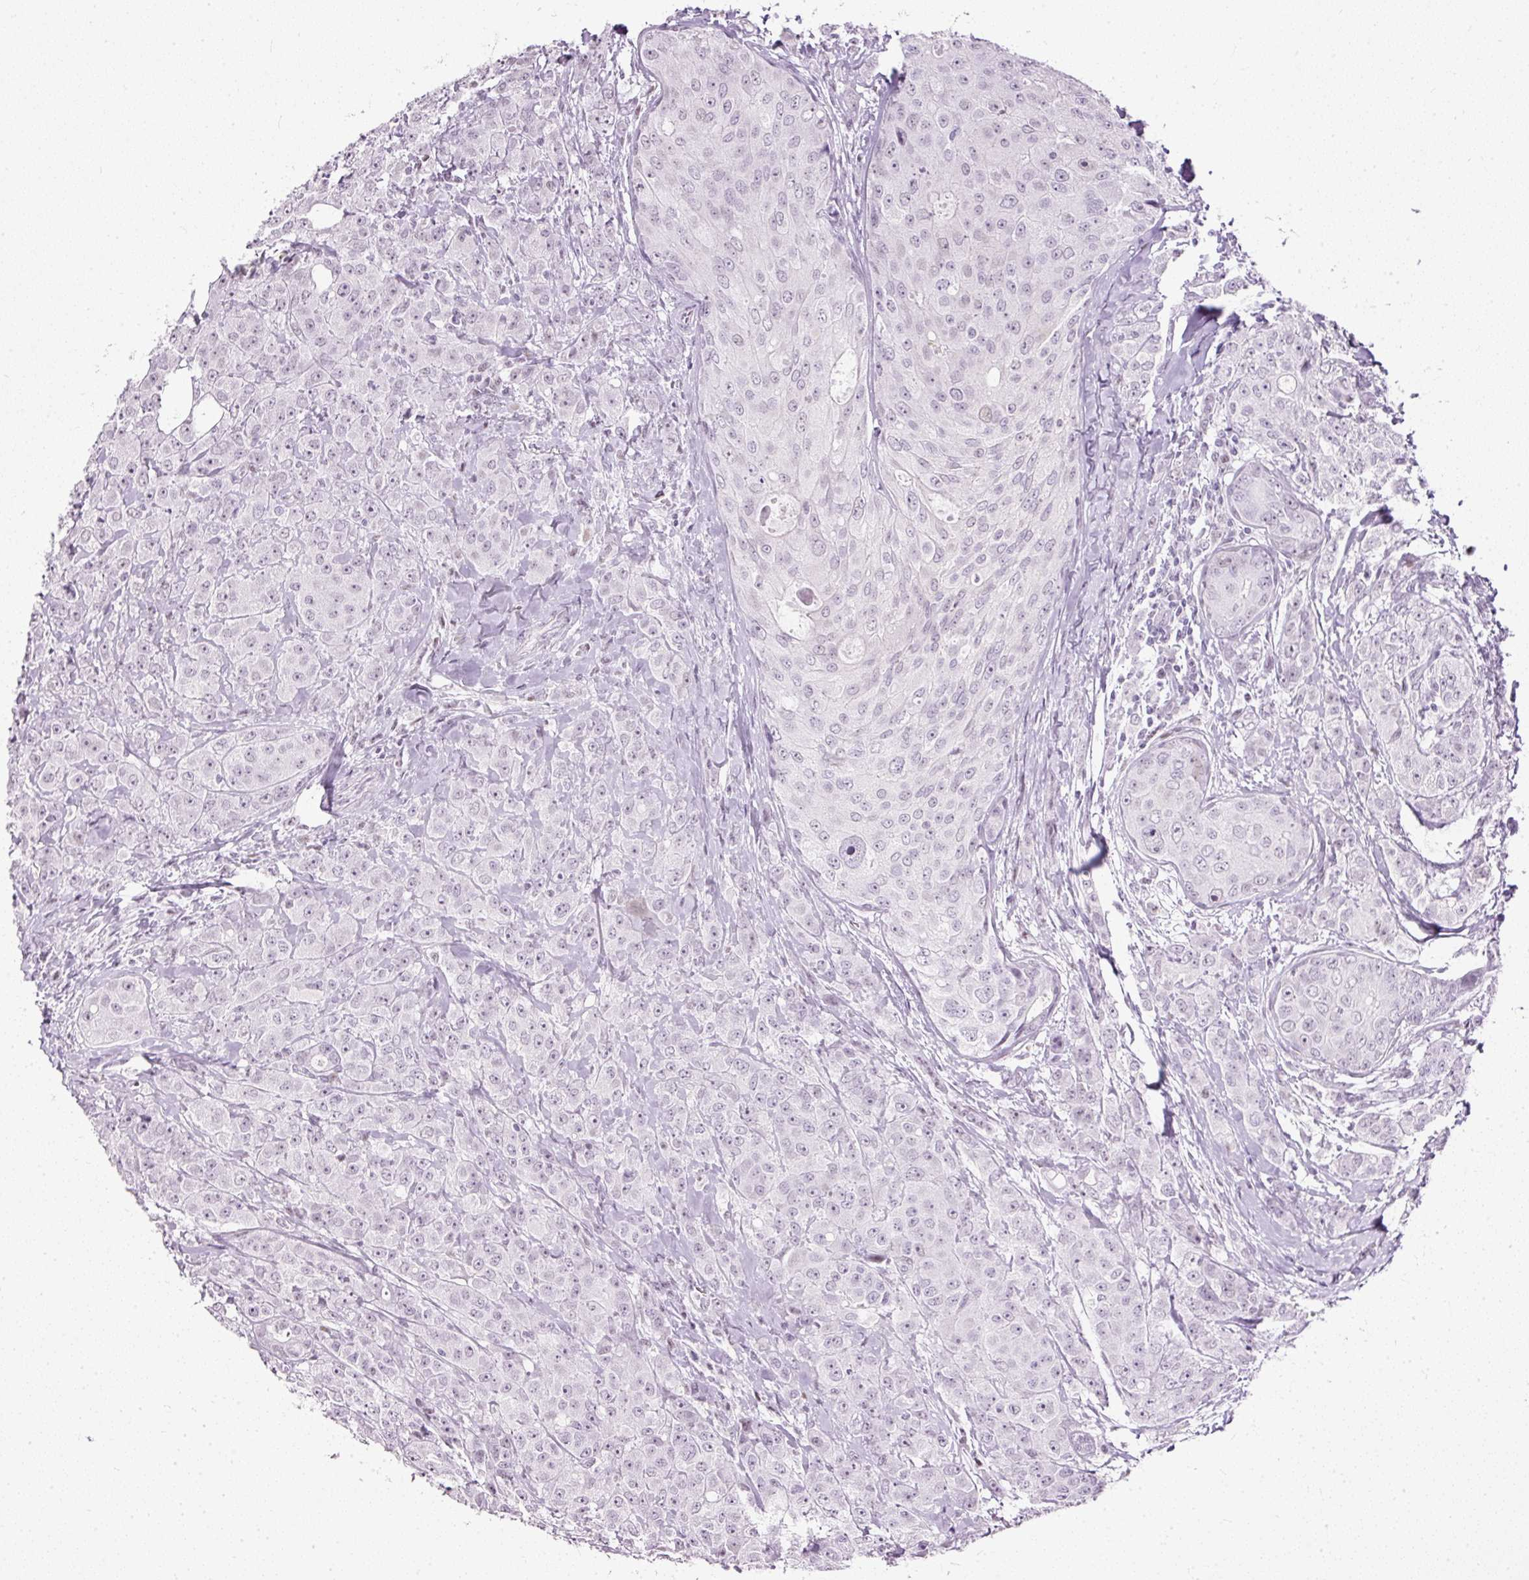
{"staining": {"intensity": "weak", "quantity": "<25%", "location": "nuclear"}, "tissue": "breast cancer", "cell_type": "Tumor cells", "image_type": "cancer", "snomed": [{"axis": "morphology", "description": "Duct carcinoma"}, {"axis": "topography", "description": "Breast"}], "caption": "The IHC micrograph has no significant expression in tumor cells of invasive ductal carcinoma (breast) tissue.", "gene": "PDE6B", "patient": {"sex": "female", "age": 43}}